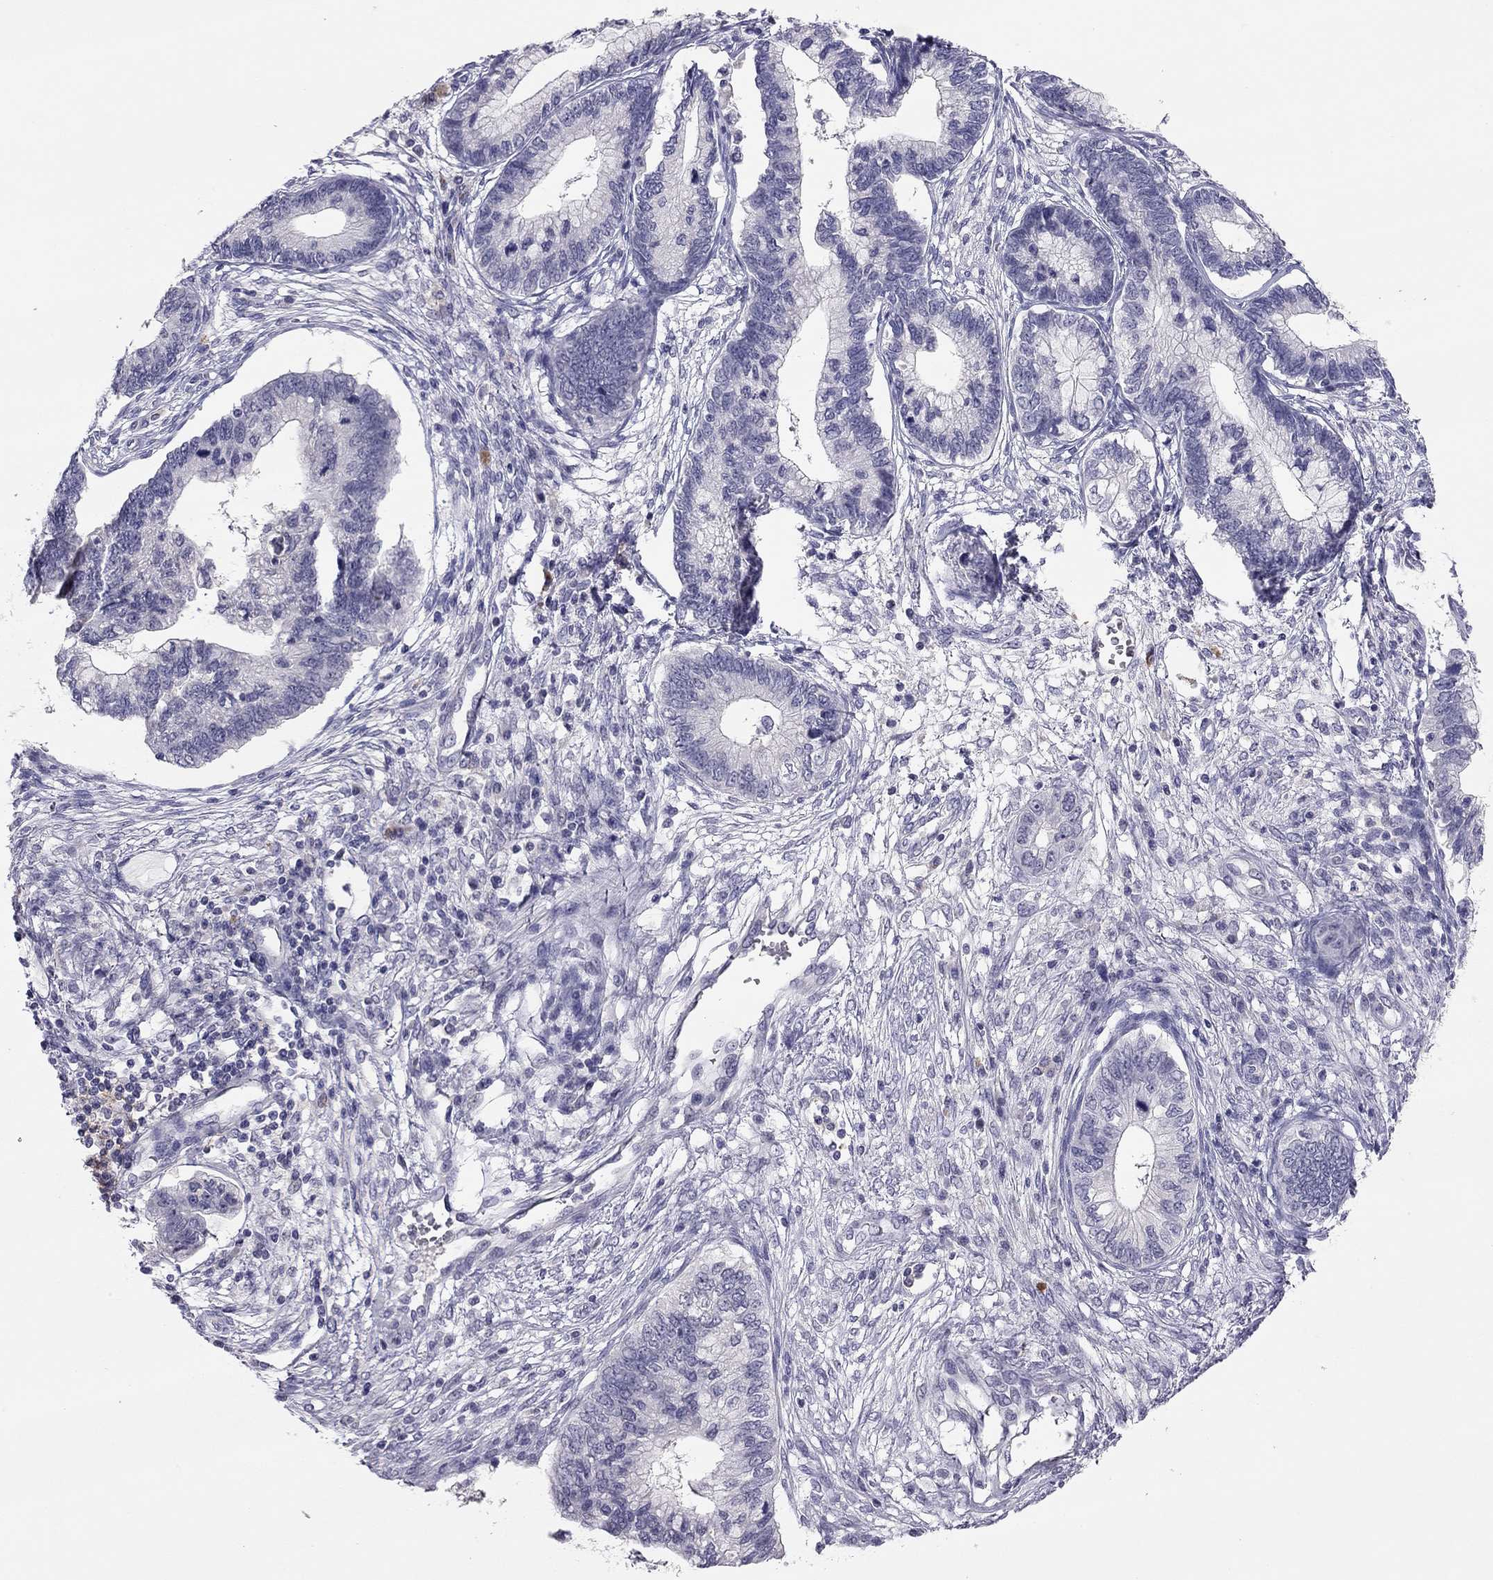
{"staining": {"intensity": "negative", "quantity": "none", "location": "none"}, "tissue": "cervical cancer", "cell_type": "Tumor cells", "image_type": "cancer", "snomed": [{"axis": "morphology", "description": "Adenocarcinoma, NOS"}, {"axis": "topography", "description": "Cervix"}], "caption": "The photomicrograph displays no significant positivity in tumor cells of adenocarcinoma (cervical). (DAB (3,3'-diaminobenzidine) immunohistochemistry (IHC) with hematoxylin counter stain).", "gene": "ADORA2A", "patient": {"sex": "female", "age": 44}}